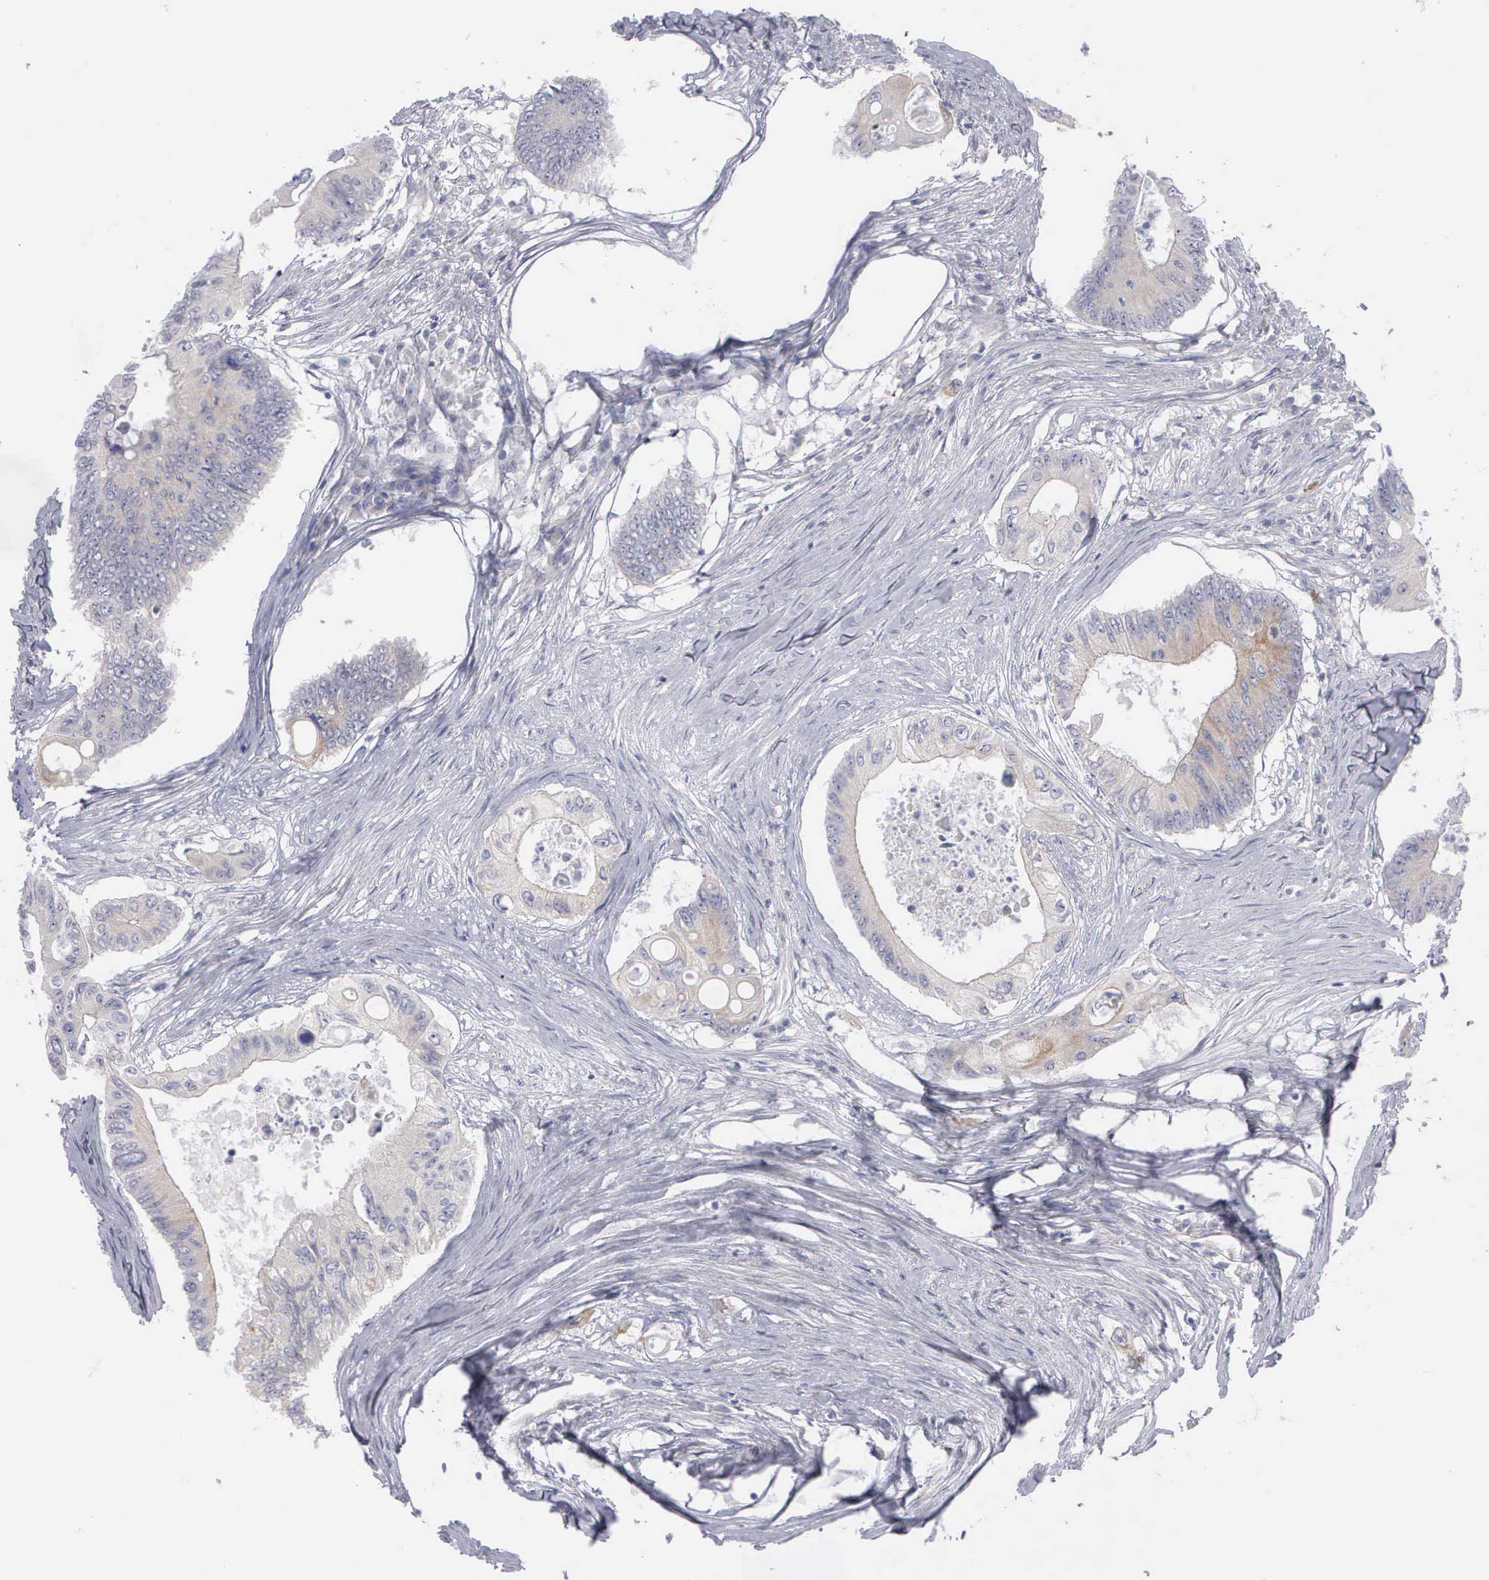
{"staining": {"intensity": "moderate", "quantity": ">75%", "location": "cytoplasmic/membranous"}, "tissue": "colorectal cancer", "cell_type": "Tumor cells", "image_type": "cancer", "snomed": [{"axis": "morphology", "description": "Adenocarcinoma, NOS"}, {"axis": "topography", "description": "Colon"}], "caption": "IHC photomicrograph of neoplastic tissue: human colorectal adenocarcinoma stained using immunohistochemistry (IHC) displays medium levels of moderate protein expression localized specifically in the cytoplasmic/membranous of tumor cells, appearing as a cytoplasmic/membranous brown color.", "gene": "CEP170B", "patient": {"sex": "male", "age": 65}}